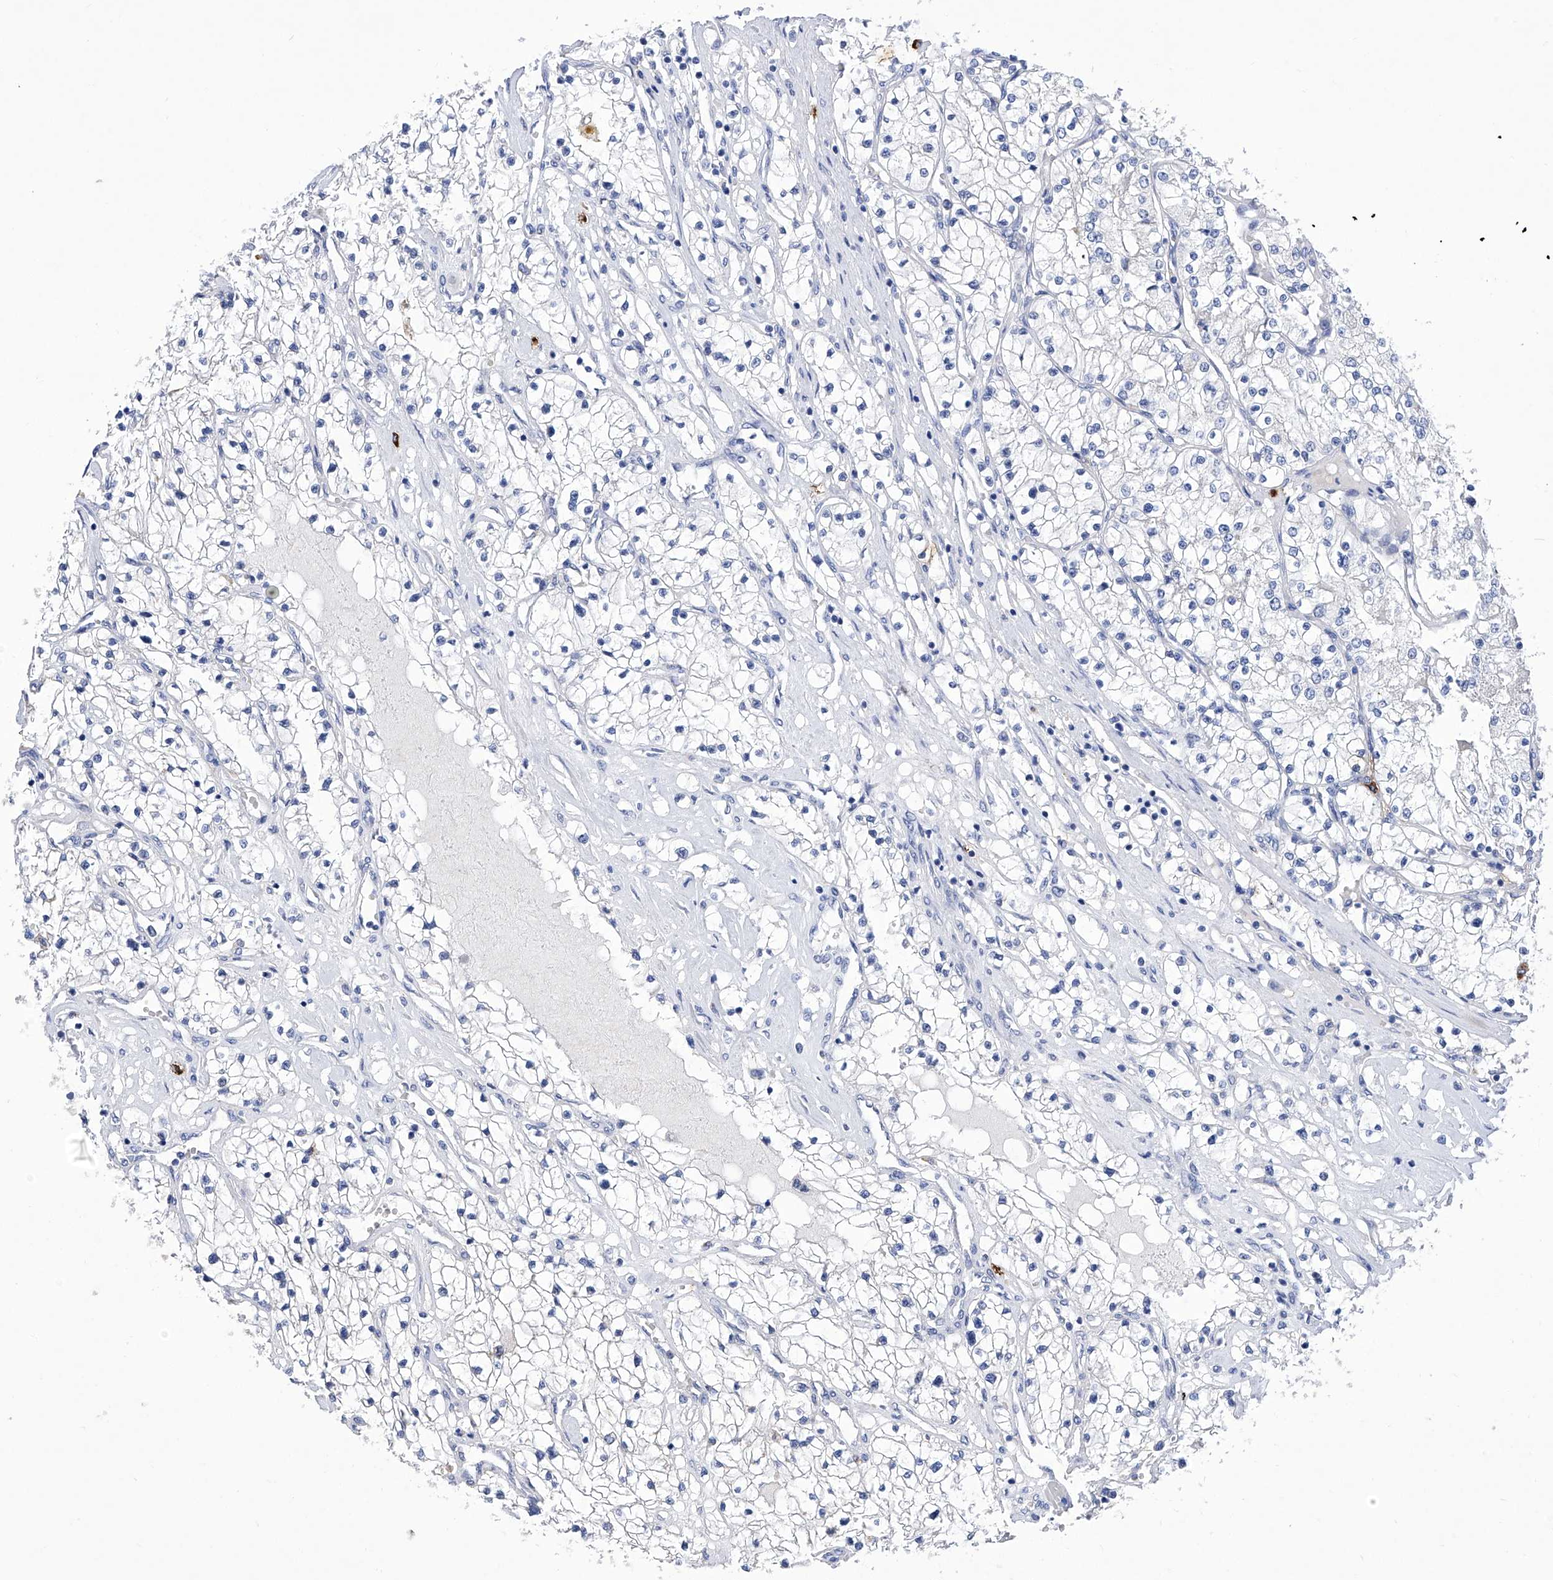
{"staining": {"intensity": "negative", "quantity": "none", "location": "none"}, "tissue": "renal cancer", "cell_type": "Tumor cells", "image_type": "cancer", "snomed": [{"axis": "morphology", "description": "Adenocarcinoma, NOS"}, {"axis": "topography", "description": "Kidney"}], "caption": "Tumor cells are negative for brown protein staining in renal cancer.", "gene": "IFNL2", "patient": {"sex": "male", "age": 68}}